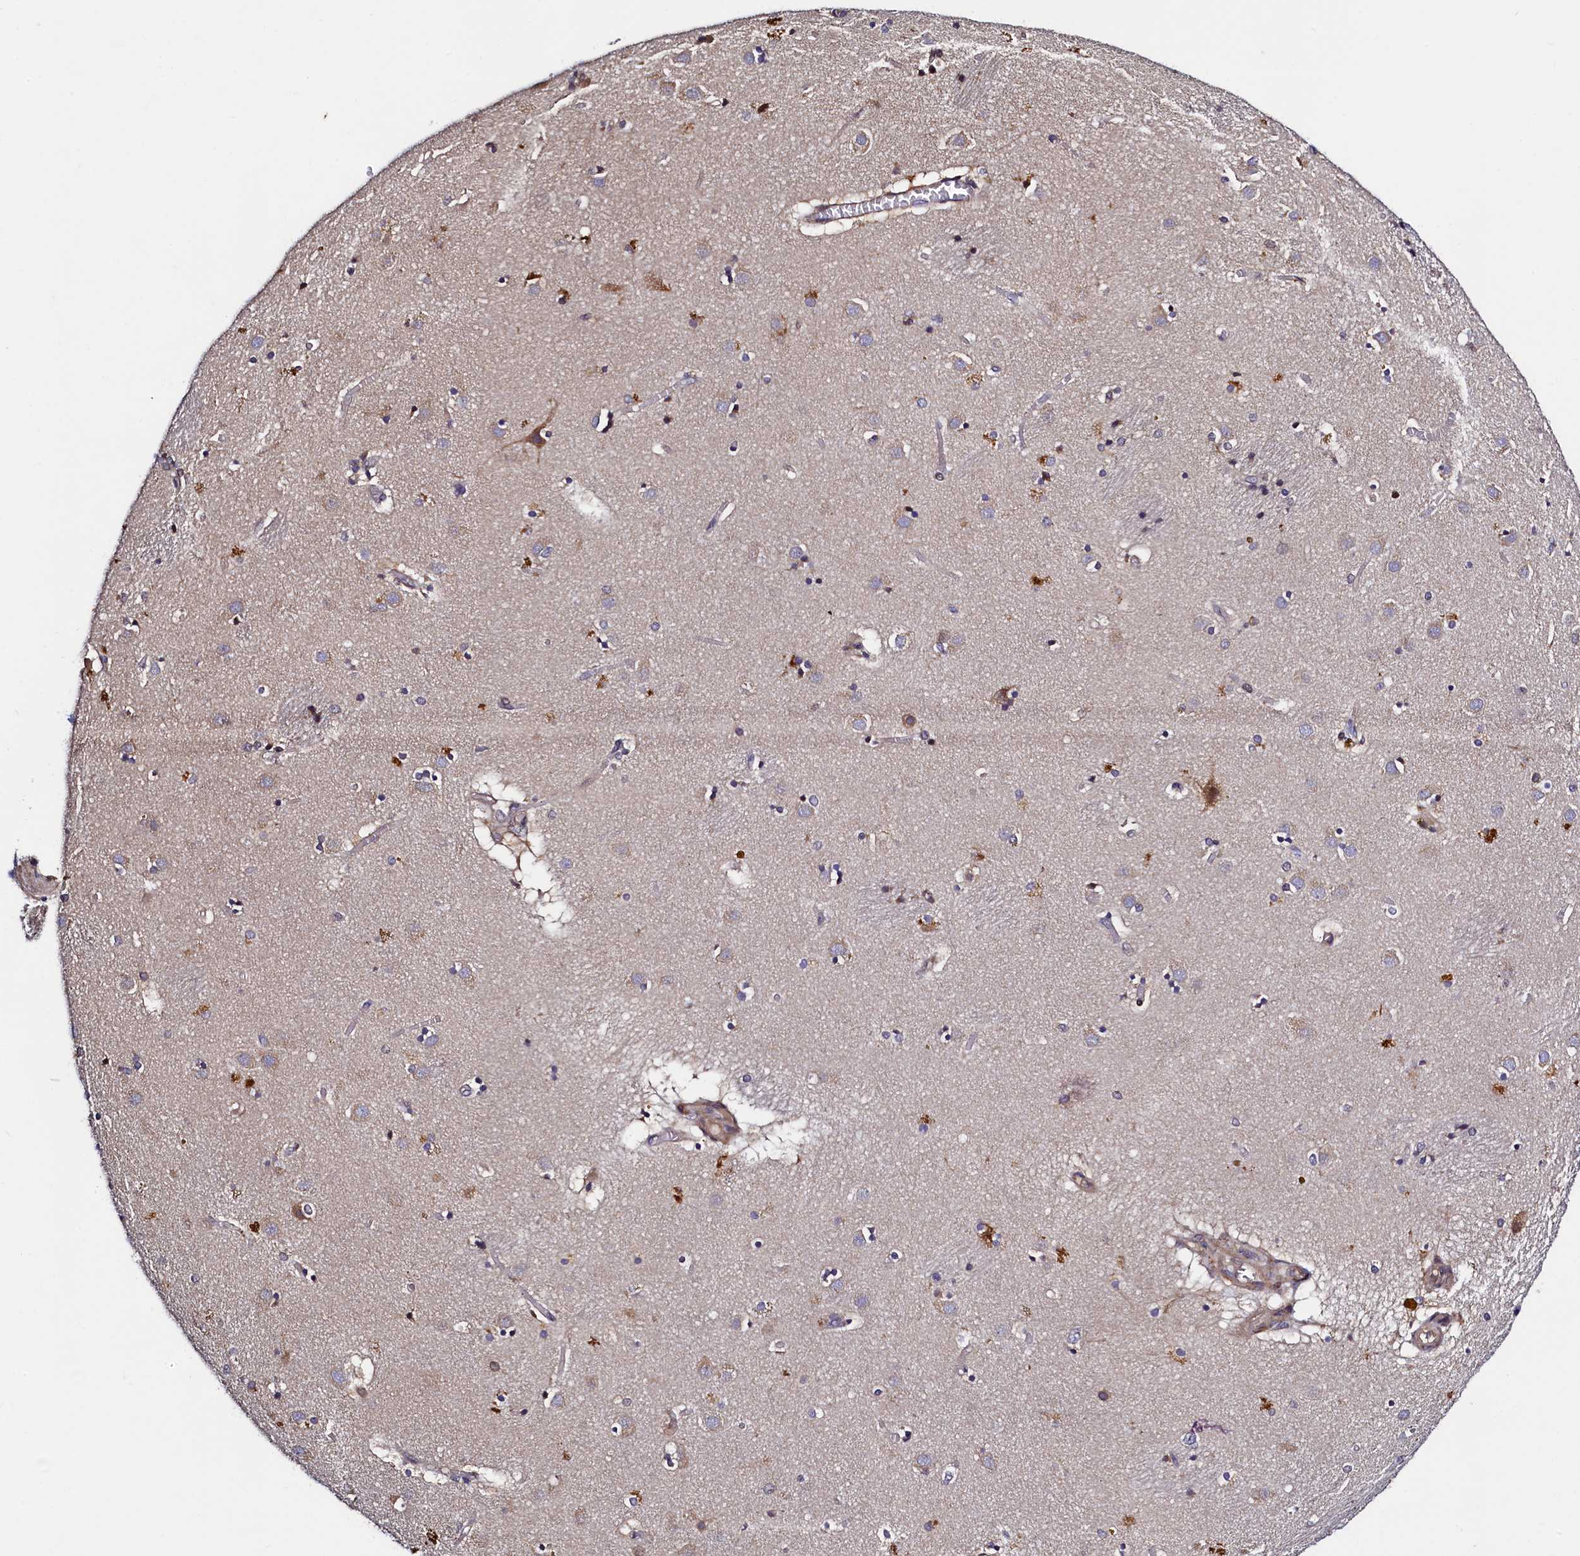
{"staining": {"intensity": "negative", "quantity": "none", "location": "none"}, "tissue": "caudate", "cell_type": "Glial cells", "image_type": "normal", "snomed": [{"axis": "morphology", "description": "Normal tissue, NOS"}, {"axis": "topography", "description": "Lateral ventricle wall"}], "caption": "This histopathology image is of normal caudate stained with immunohistochemistry to label a protein in brown with the nuclei are counter-stained blue. There is no expression in glial cells.", "gene": "SLC16A14", "patient": {"sex": "male", "age": 70}}